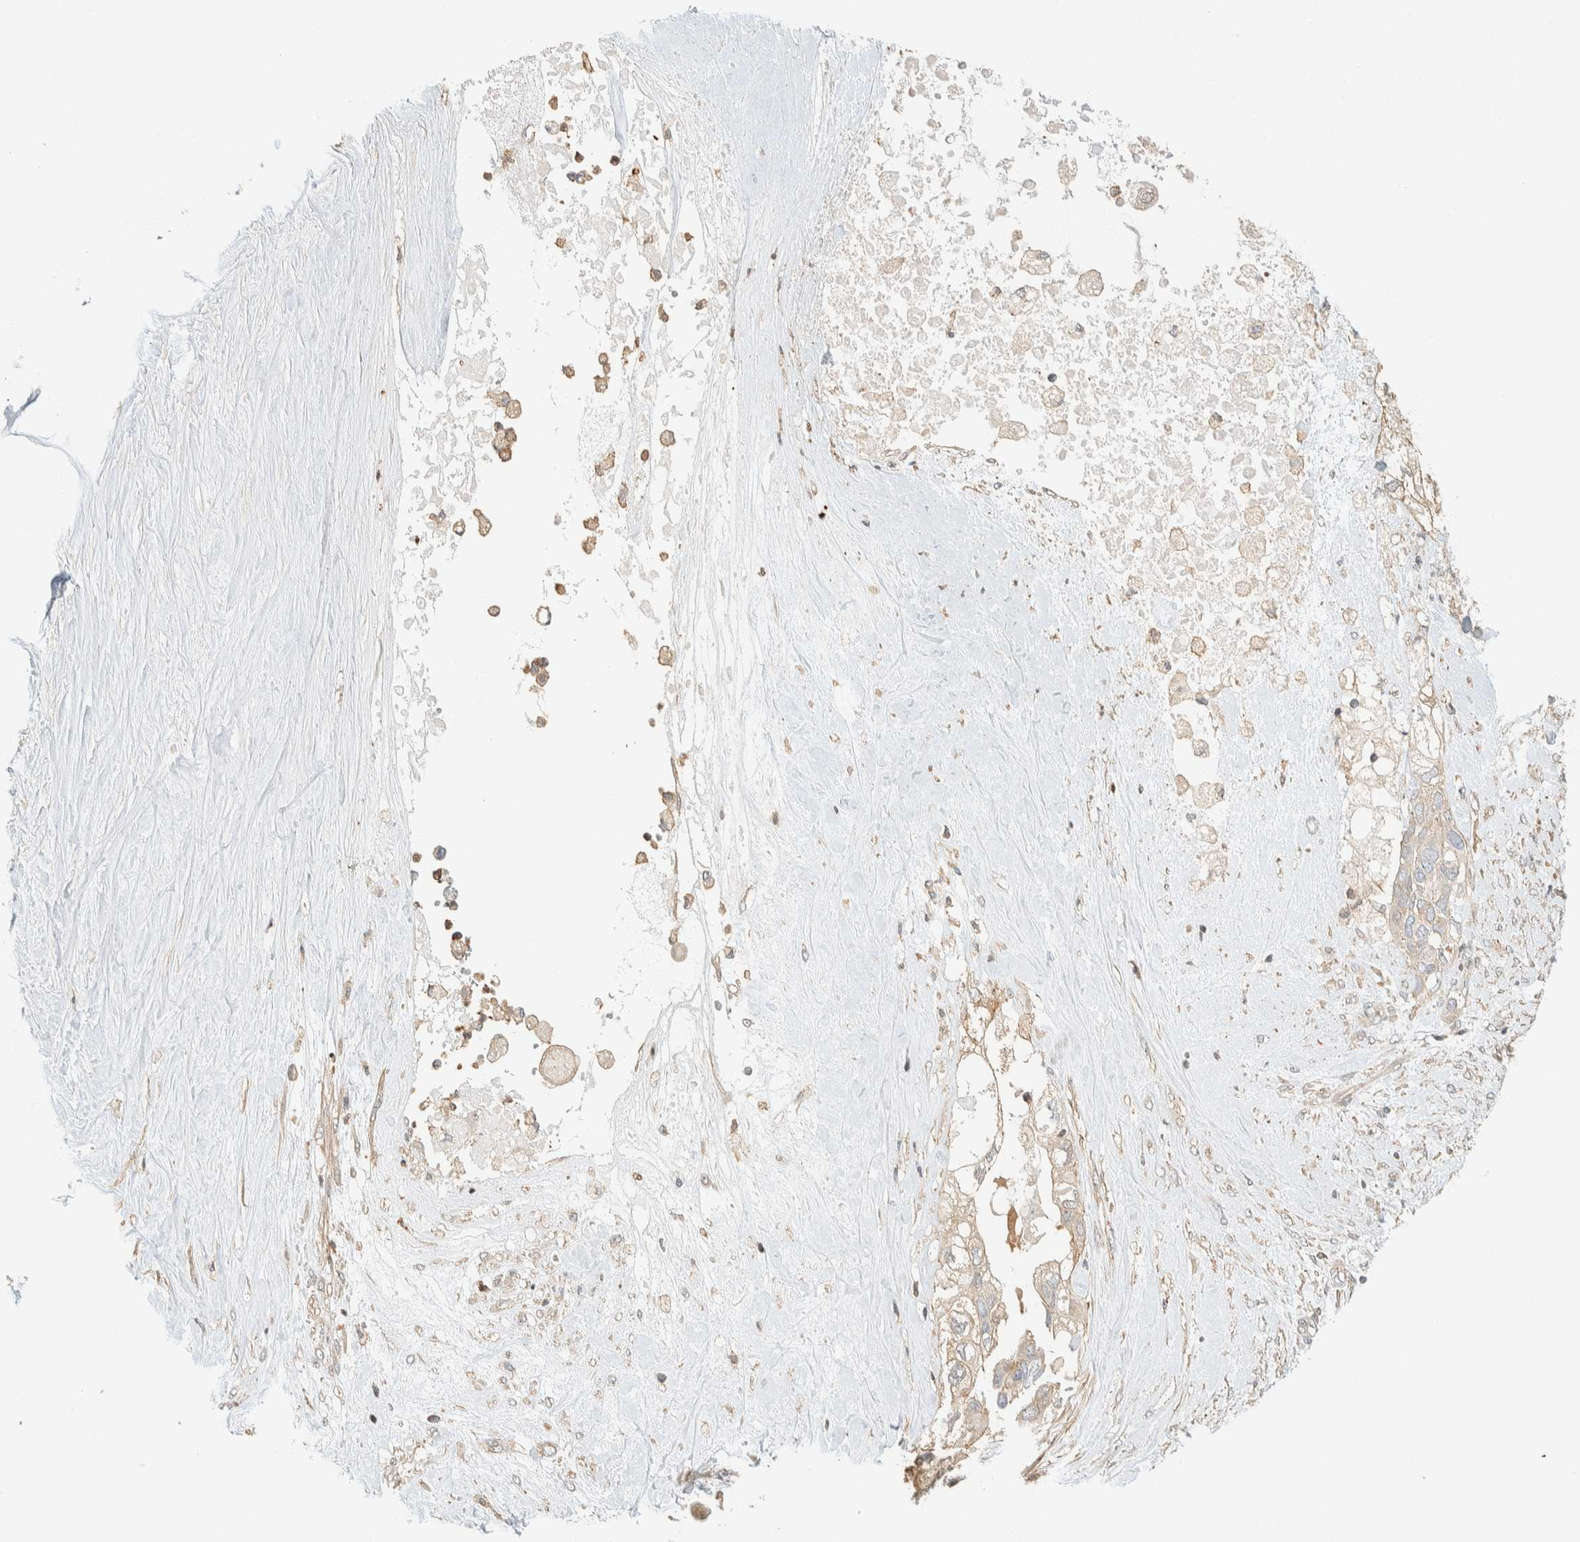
{"staining": {"intensity": "negative", "quantity": "none", "location": "none"}, "tissue": "pancreatic cancer", "cell_type": "Tumor cells", "image_type": "cancer", "snomed": [{"axis": "morphology", "description": "Adenocarcinoma, NOS"}, {"axis": "topography", "description": "Pancreas"}], "caption": "IHC of adenocarcinoma (pancreatic) shows no positivity in tumor cells.", "gene": "ARFGEF1", "patient": {"sex": "female", "age": 56}}